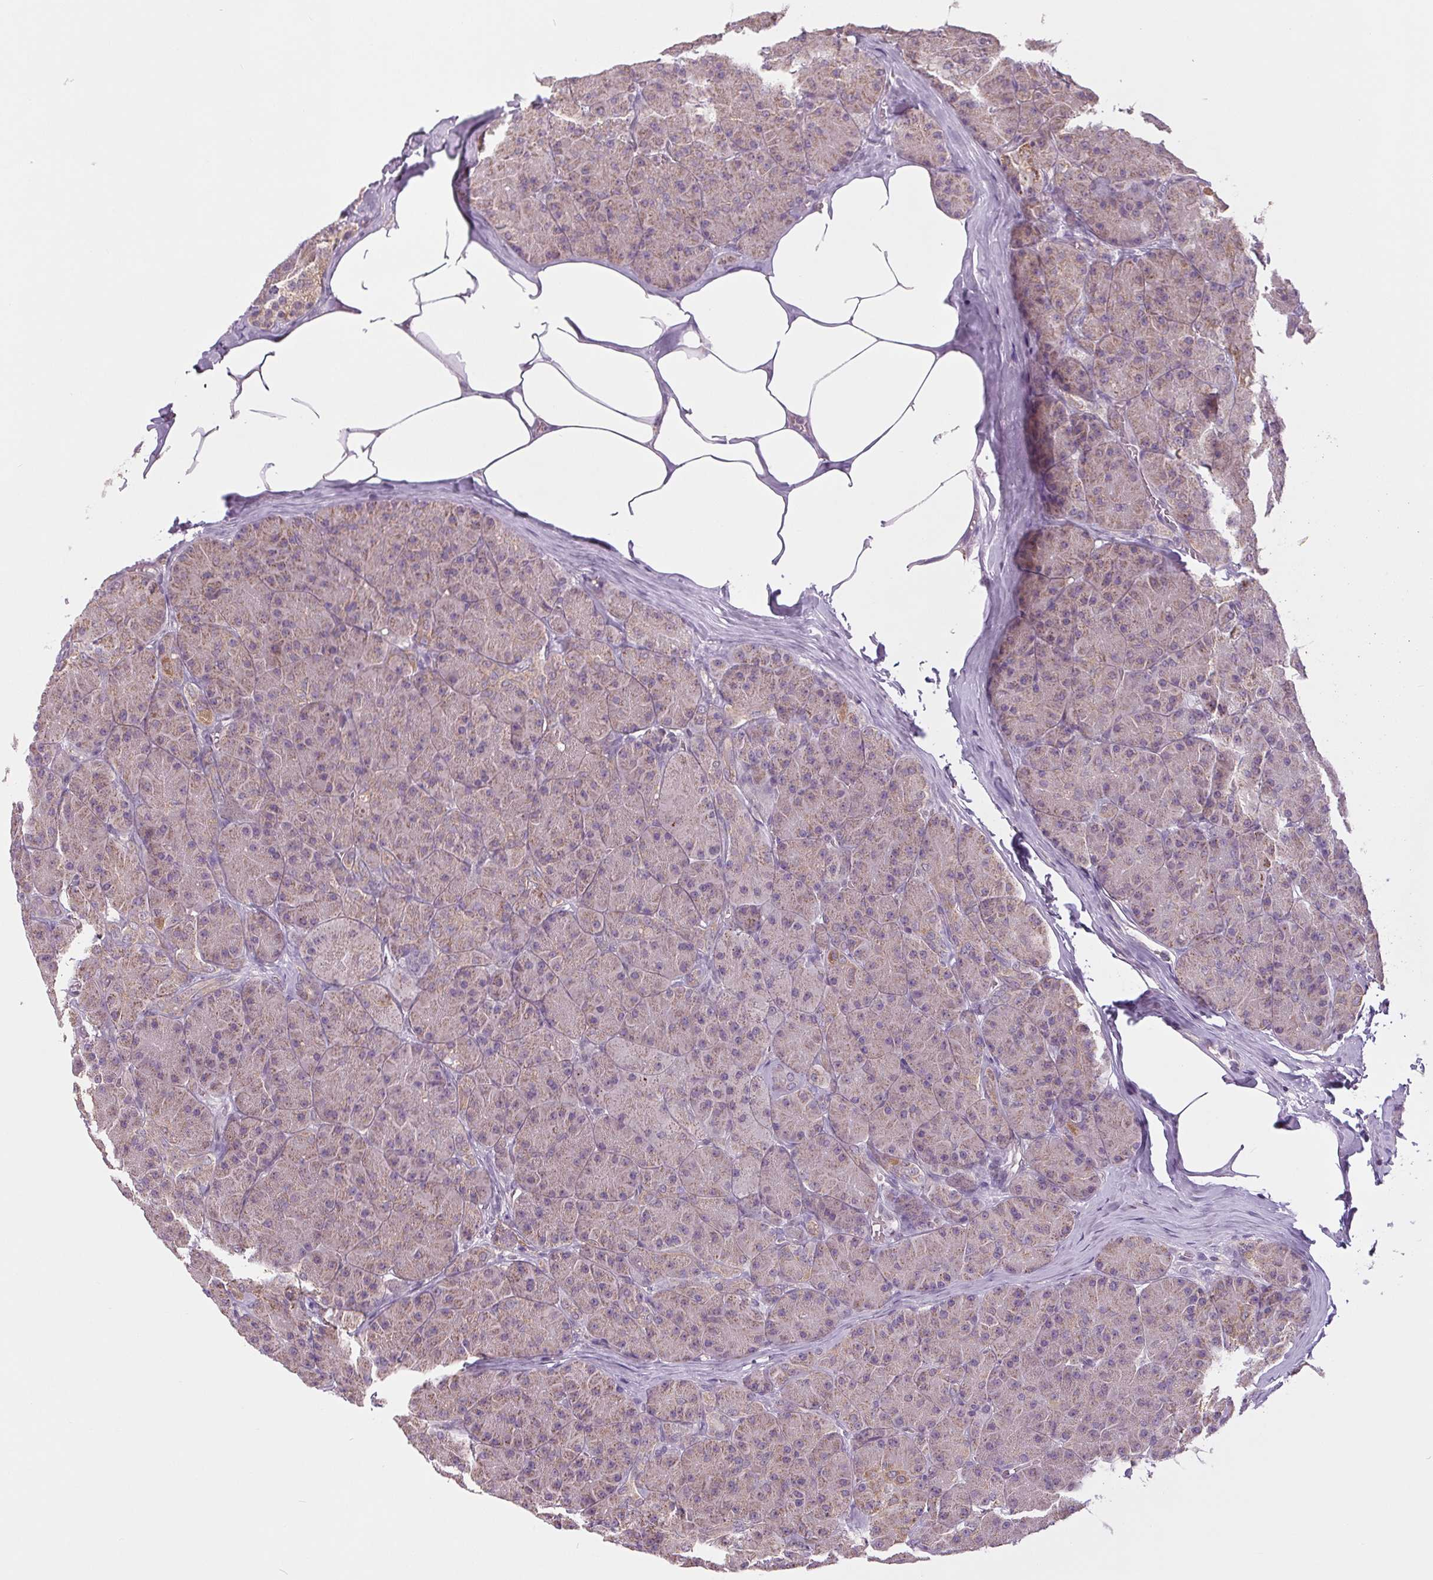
{"staining": {"intensity": "weak", "quantity": "25%-75%", "location": "cytoplasmic/membranous"}, "tissue": "pancreas", "cell_type": "Exocrine glandular cells", "image_type": "normal", "snomed": [{"axis": "morphology", "description": "Normal tissue, NOS"}, {"axis": "topography", "description": "Pancreas"}], "caption": "A histopathology image of human pancreas stained for a protein shows weak cytoplasmic/membranous brown staining in exocrine glandular cells.", "gene": "MAP3K5", "patient": {"sex": "male", "age": 57}}